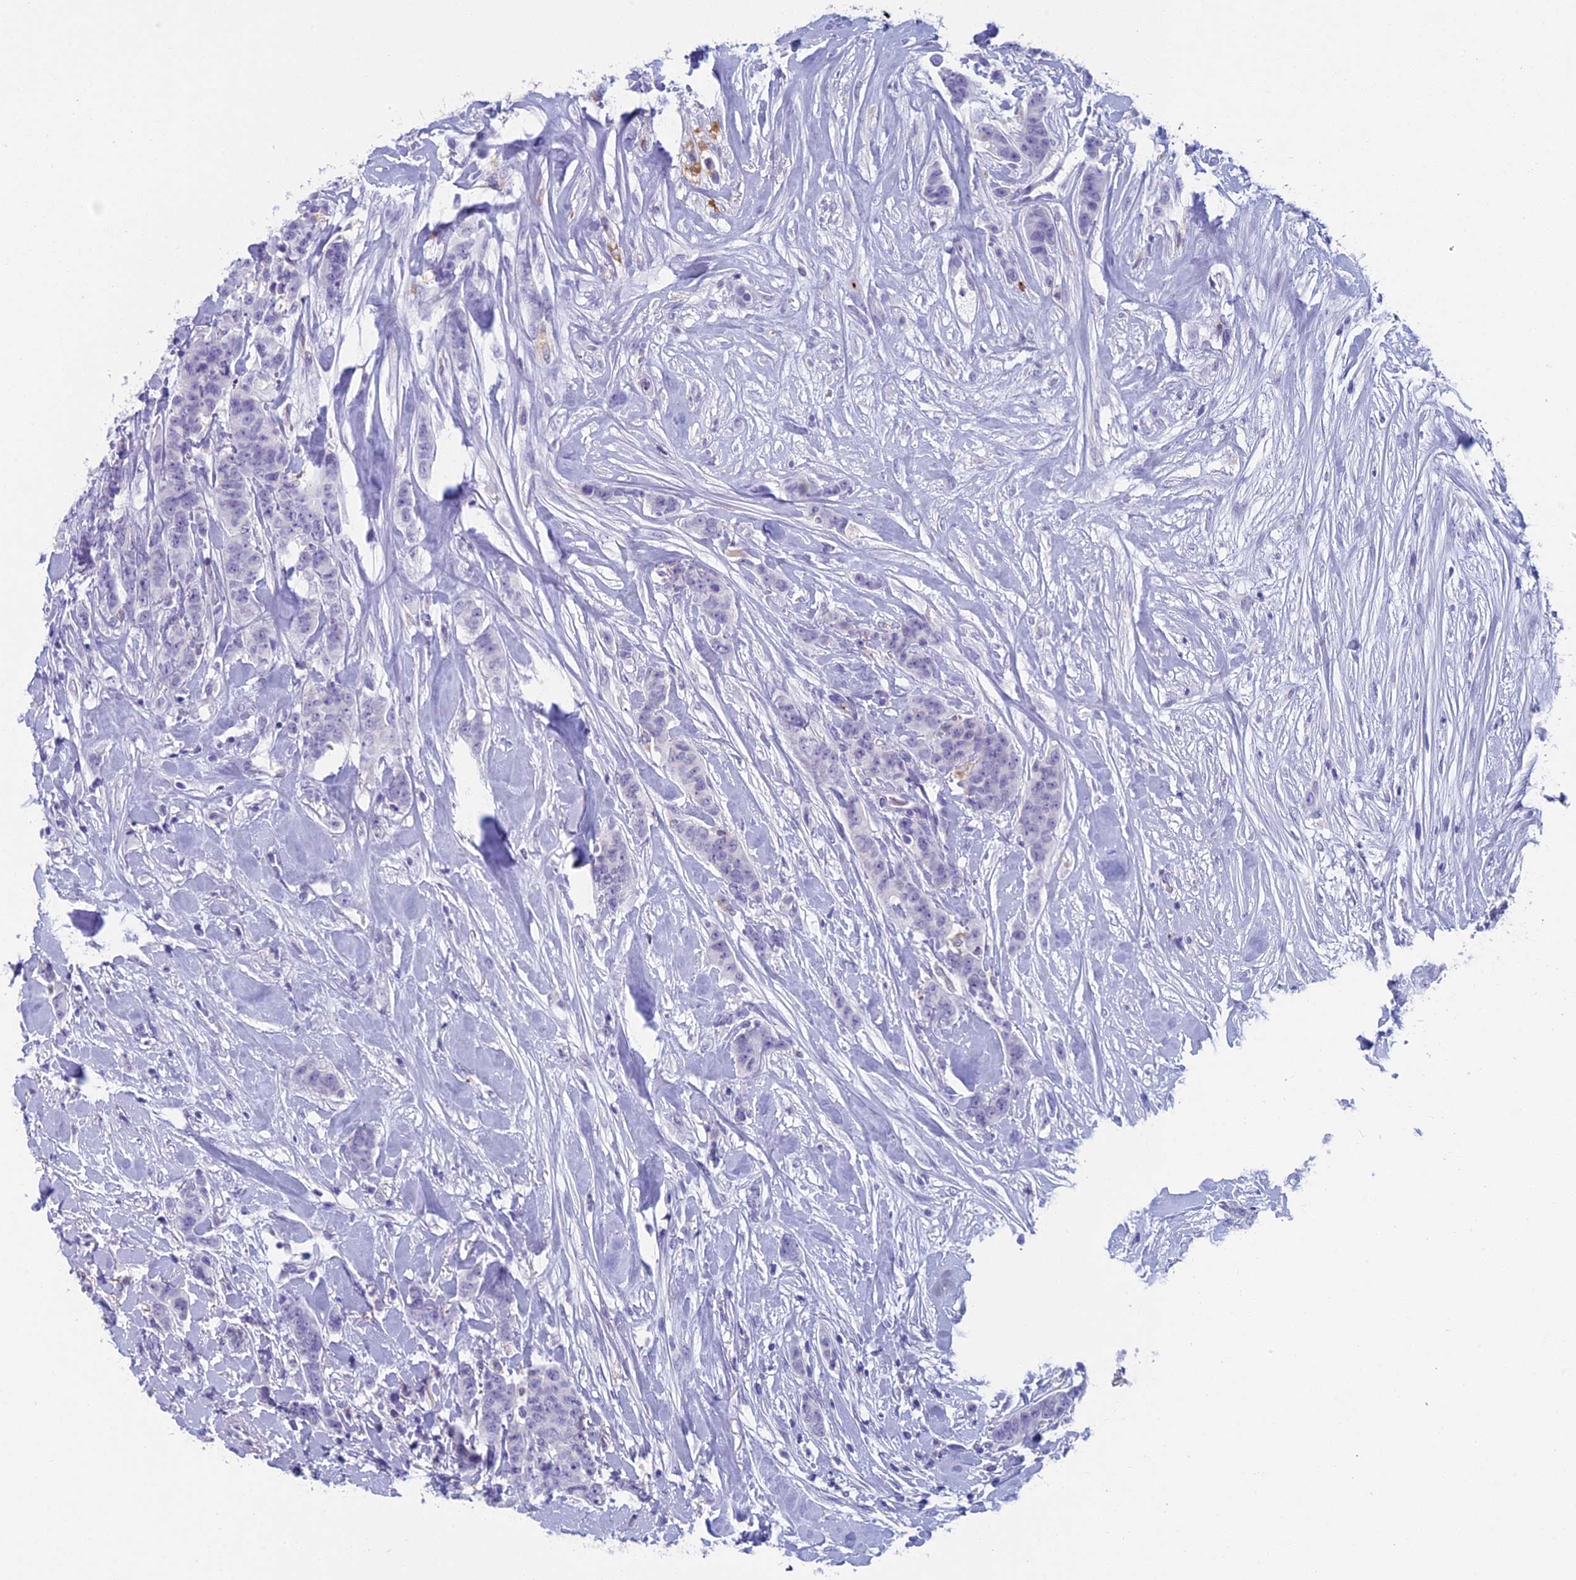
{"staining": {"intensity": "negative", "quantity": "none", "location": "none"}, "tissue": "breast cancer", "cell_type": "Tumor cells", "image_type": "cancer", "snomed": [{"axis": "morphology", "description": "Duct carcinoma"}, {"axis": "topography", "description": "Breast"}], "caption": "Immunohistochemistry (IHC) of human breast infiltrating ductal carcinoma exhibits no expression in tumor cells.", "gene": "AIFM2", "patient": {"sex": "female", "age": 40}}